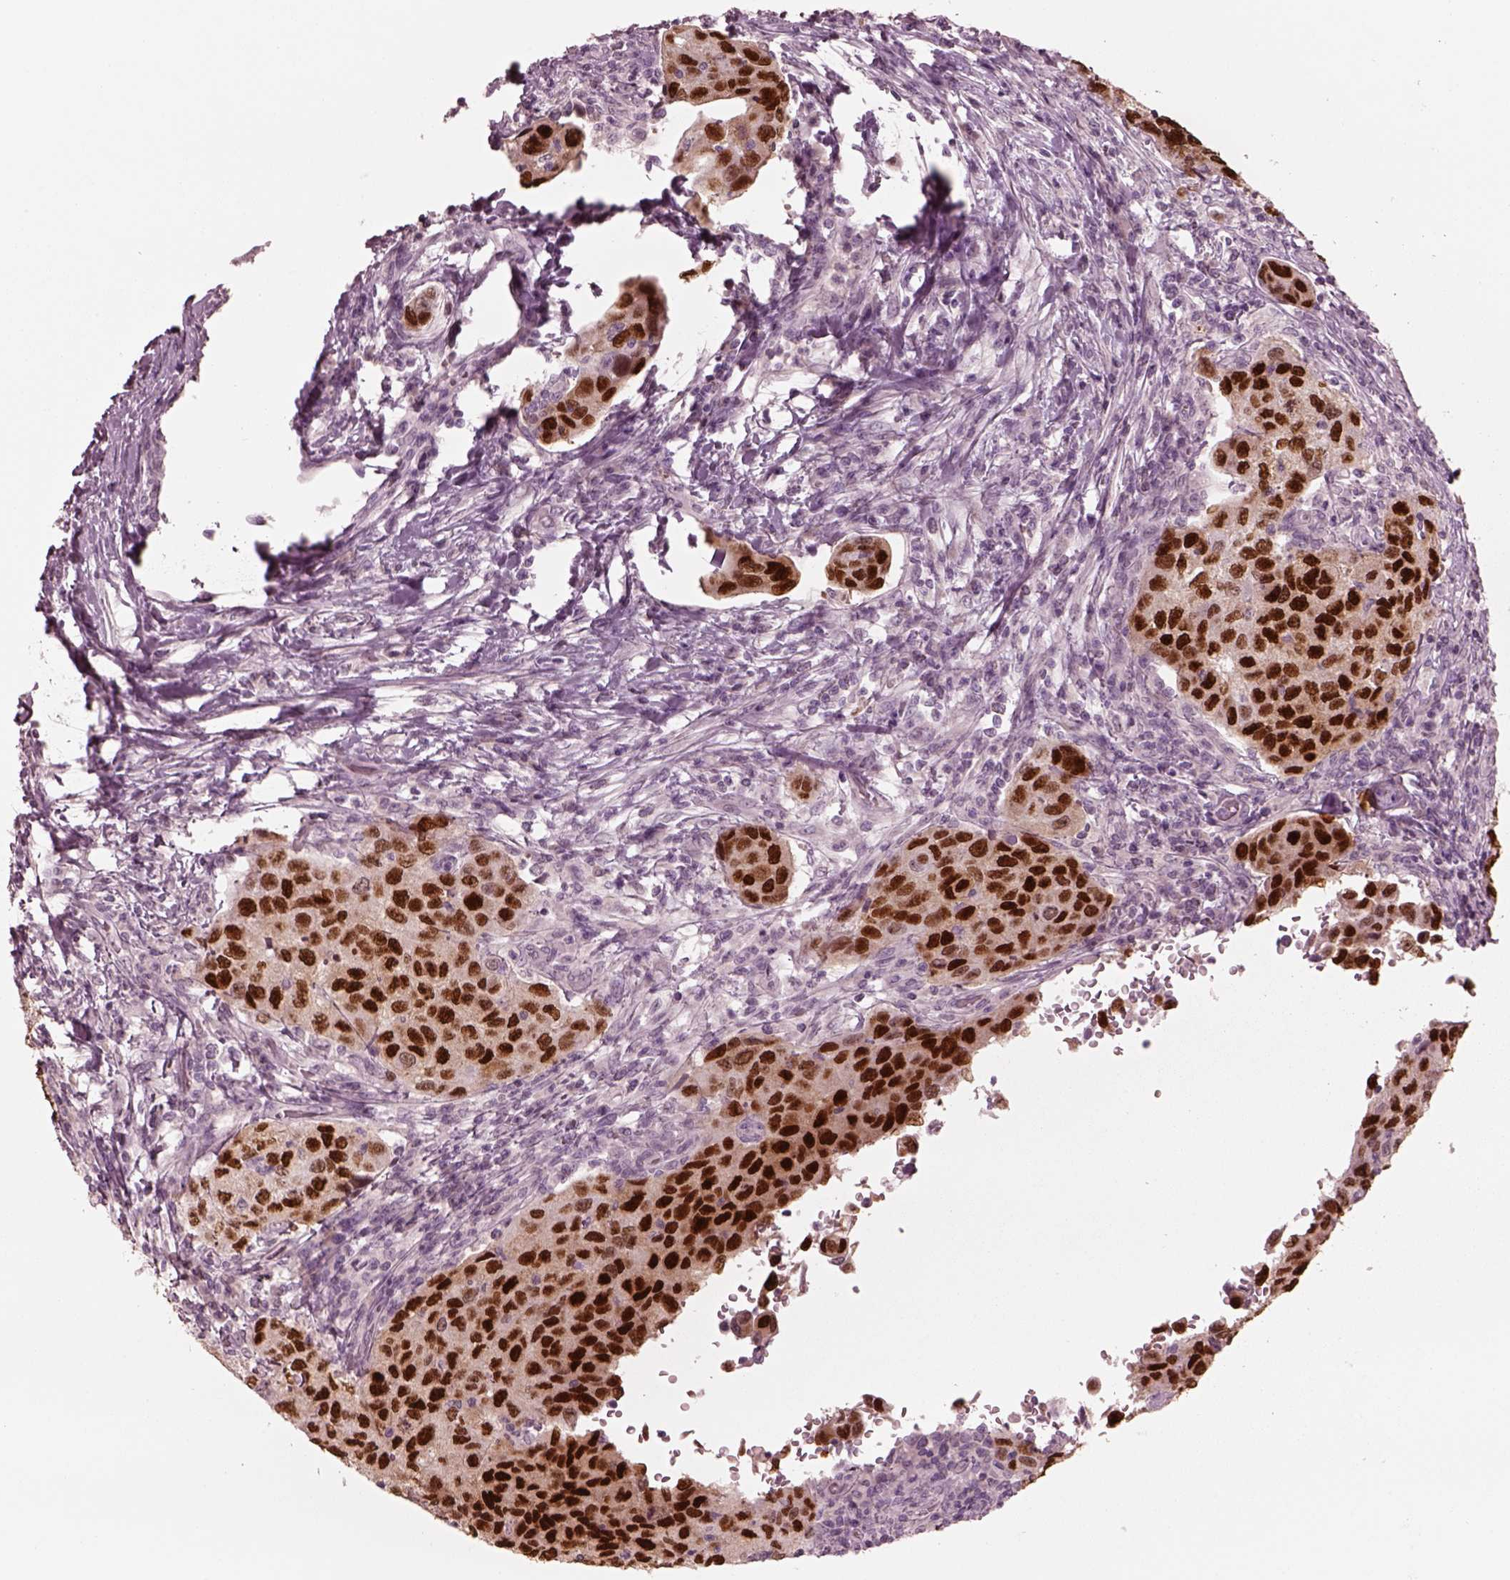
{"staining": {"intensity": "strong", "quantity": ">75%", "location": "nuclear"}, "tissue": "urothelial cancer", "cell_type": "Tumor cells", "image_type": "cancer", "snomed": [{"axis": "morphology", "description": "Urothelial carcinoma, High grade"}, {"axis": "topography", "description": "Urinary bladder"}], "caption": "The immunohistochemical stain shows strong nuclear positivity in tumor cells of urothelial cancer tissue.", "gene": "SOX9", "patient": {"sex": "female", "age": 78}}